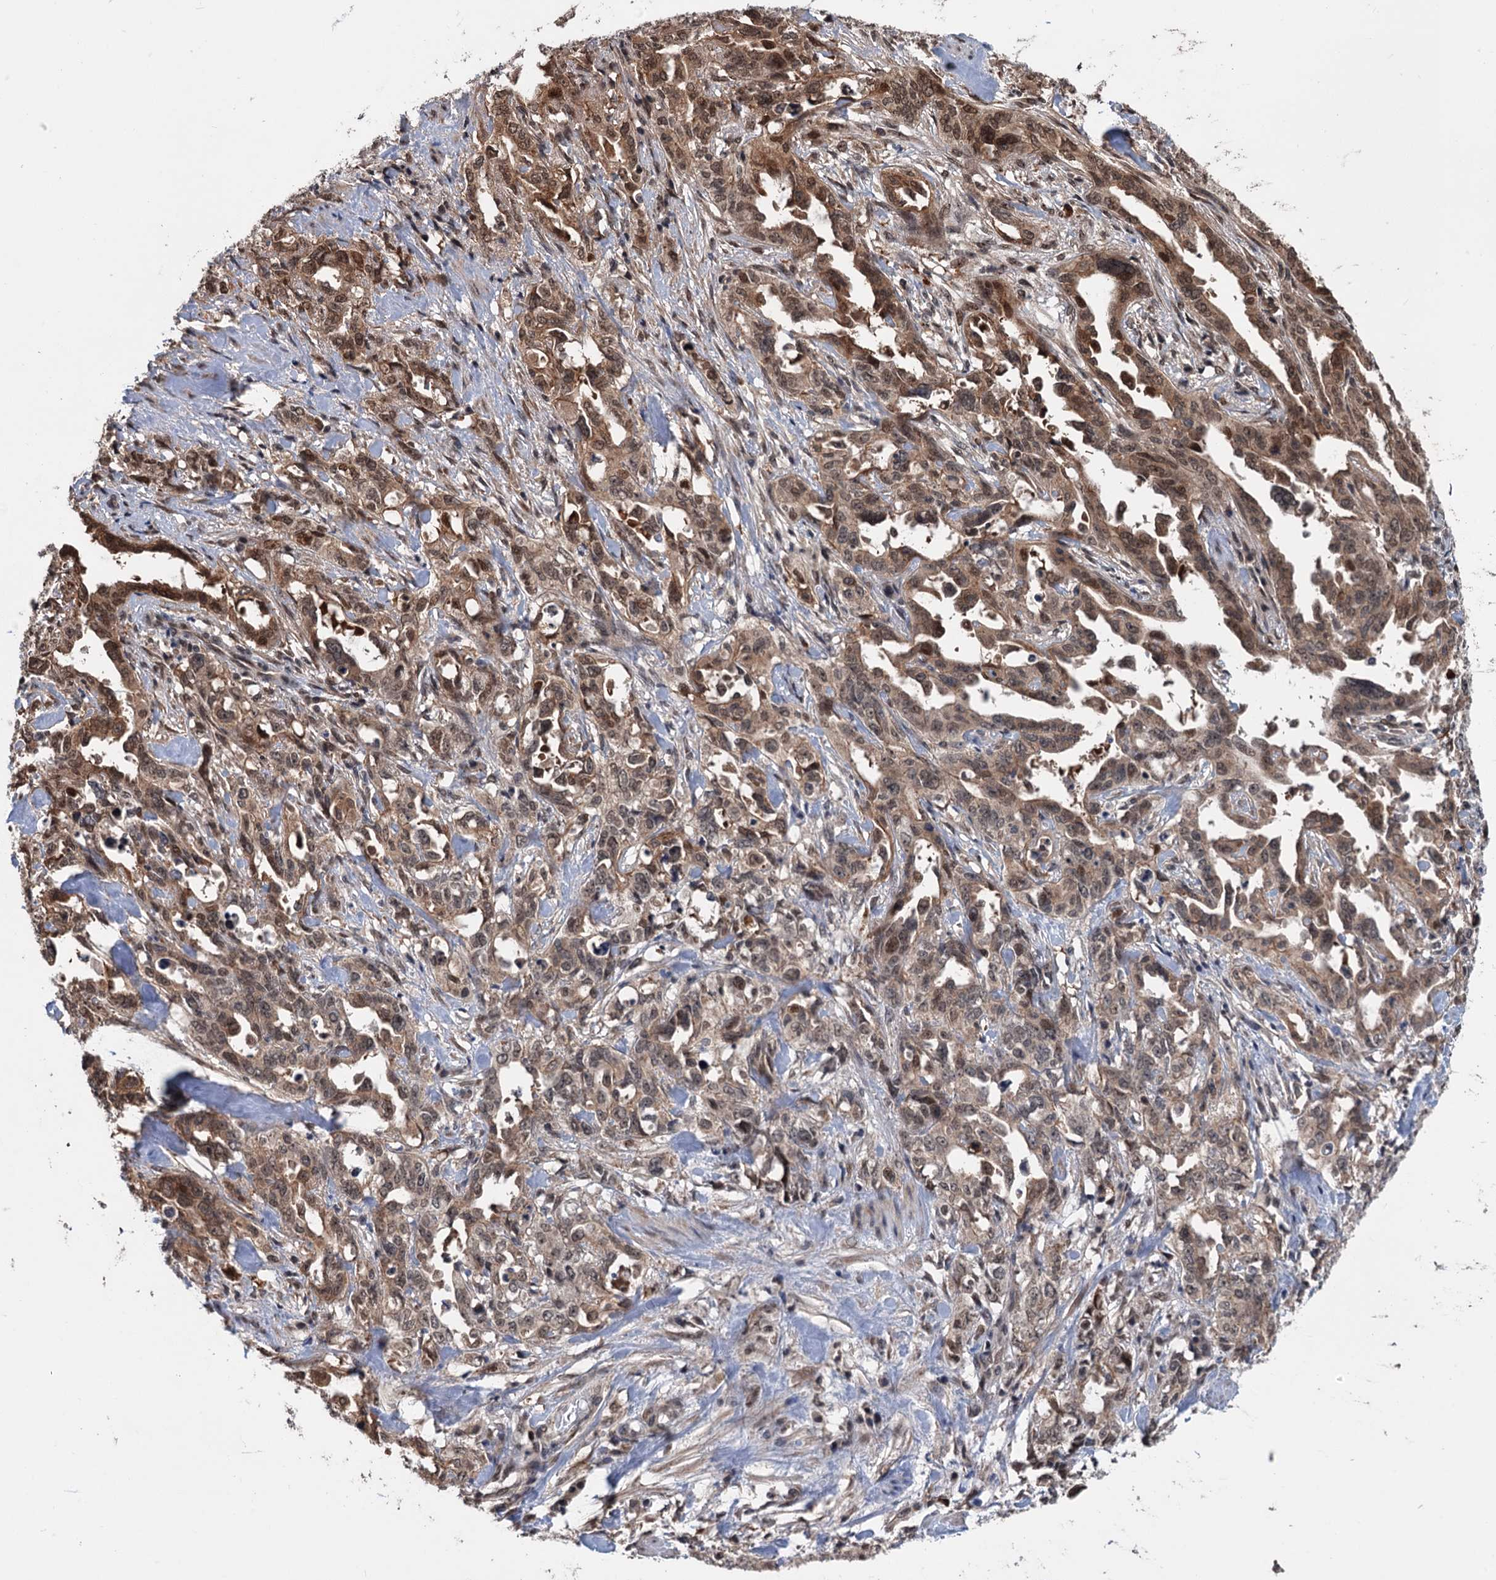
{"staining": {"intensity": "moderate", "quantity": ">75%", "location": "cytoplasmic/membranous,nuclear"}, "tissue": "endometrial cancer", "cell_type": "Tumor cells", "image_type": "cancer", "snomed": [{"axis": "morphology", "description": "Adenocarcinoma, NOS"}, {"axis": "topography", "description": "Endometrium"}], "caption": "Protein staining reveals moderate cytoplasmic/membranous and nuclear positivity in about >75% of tumor cells in endometrial cancer (adenocarcinoma).", "gene": "RASSF4", "patient": {"sex": "female", "age": 65}}